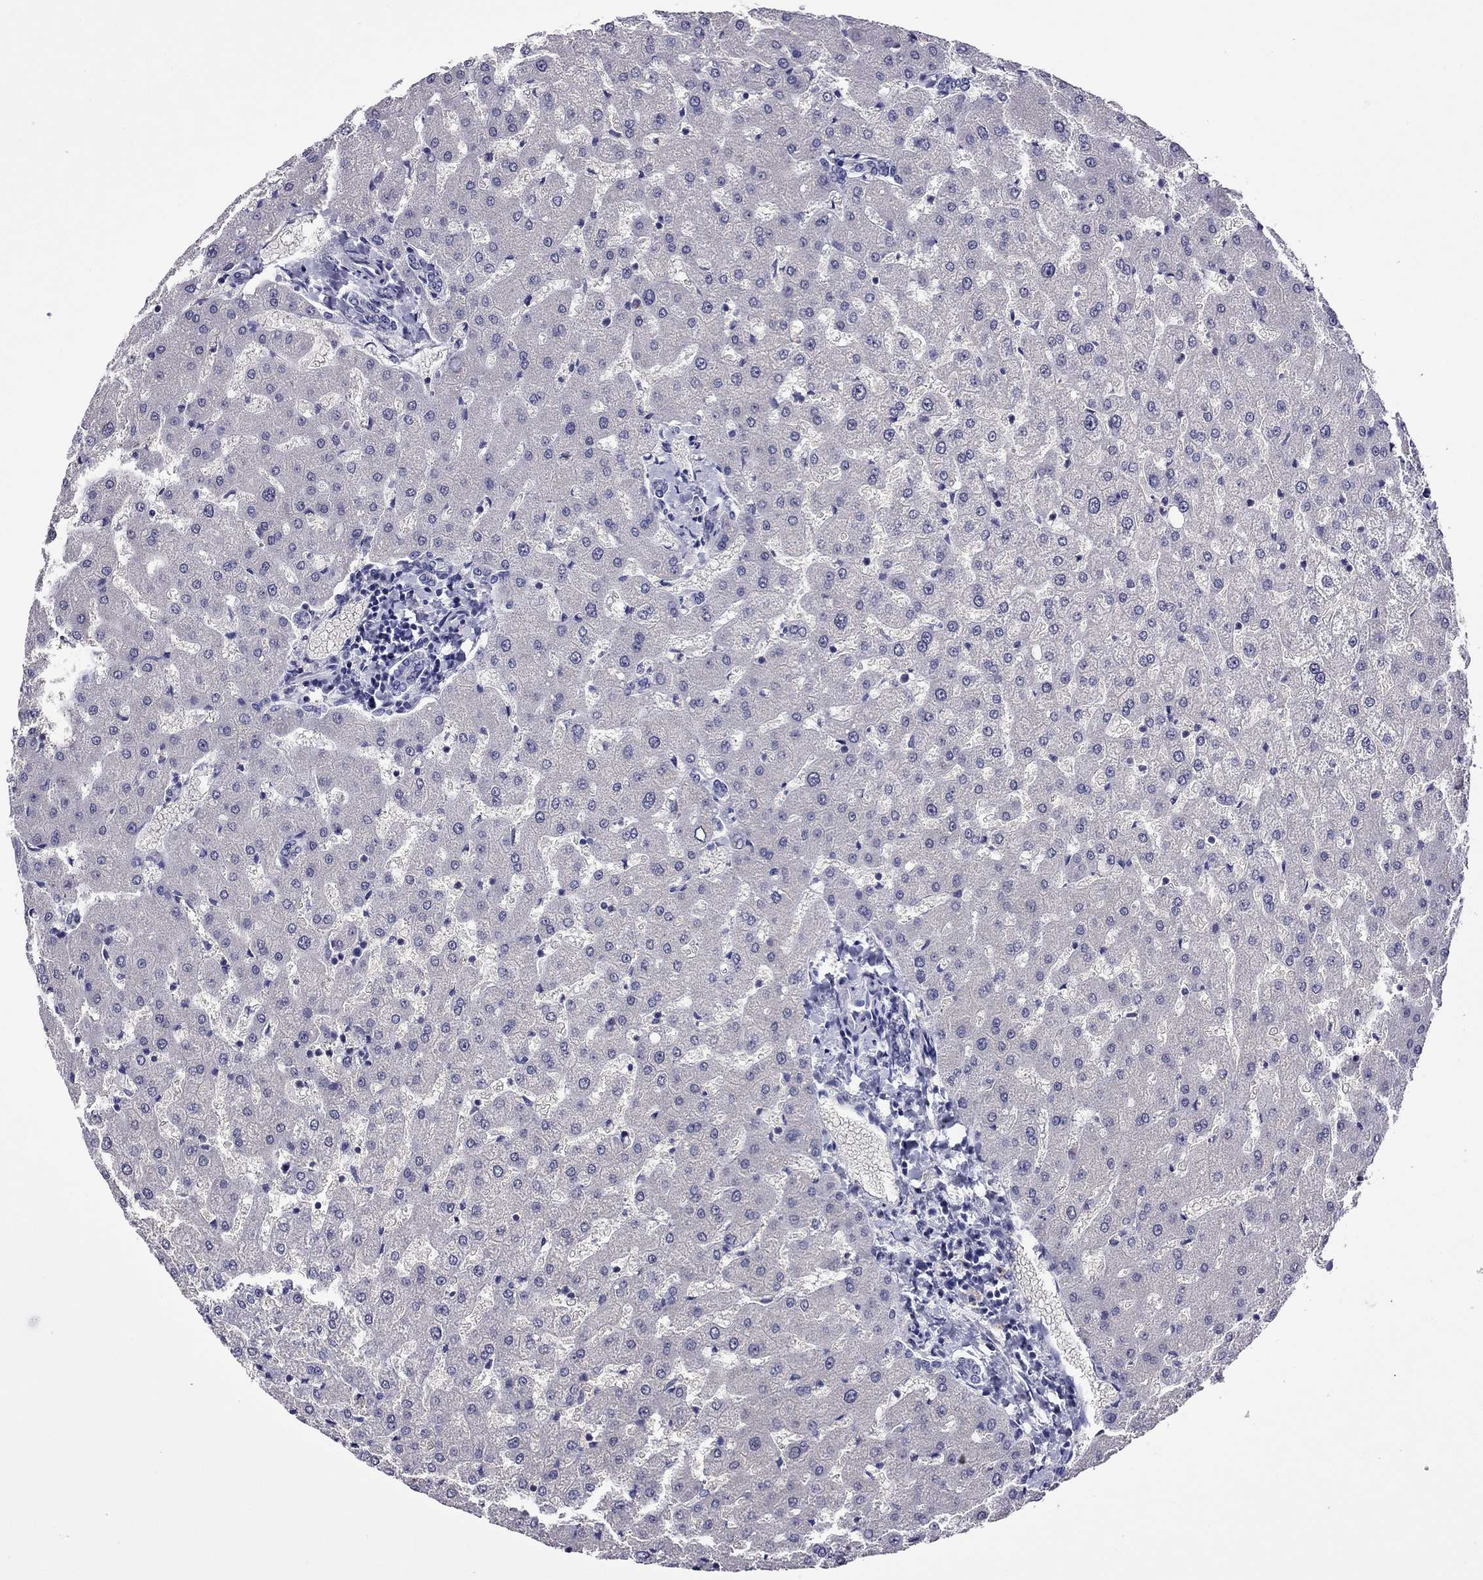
{"staining": {"intensity": "negative", "quantity": "none", "location": "none"}, "tissue": "liver", "cell_type": "Cholangiocytes", "image_type": "normal", "snomed": [{"axis": "morphology", "description": "Normal tissue, NOS"}, {"axis": "topography", "description": "Liver"}], "caption": "This is an immunohistochemistry histopathology image of benign human liver. There is no positivity in cholangiocytes.", "gene": "STAR", "patient": {"sex": "female", "age": 50}}